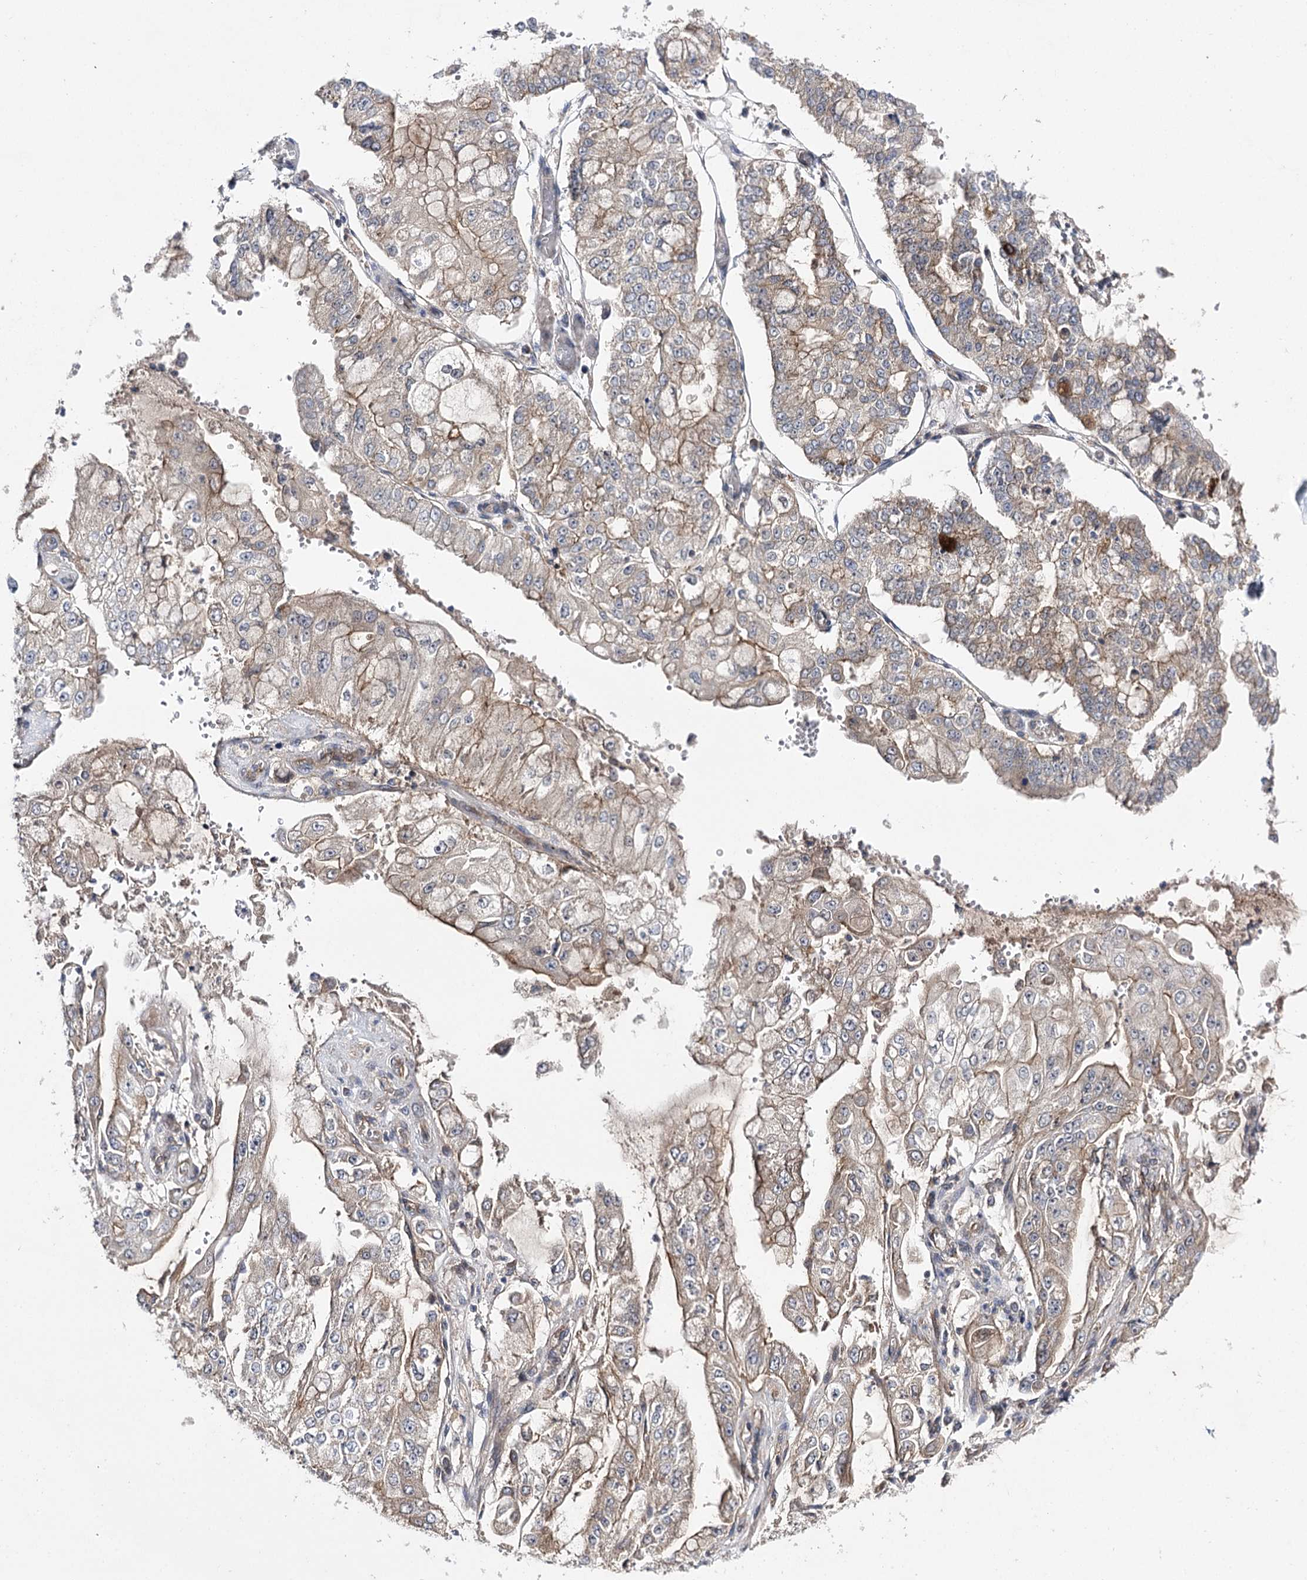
{"staining": {"intensity": "weak", "quantity": "25%-75%", "location": "cytoplasmic/membranous"}, "tissue": "stomach cancer", "cell_type": "Tumor cells", "image_type": "cancer", "snomed": [{"axis": "morphology", "description": "Adenocarcinoma, NOS"}, {"axis": "topography", "description": "Stomach"}], "caption": "Immunohistochemistry image of human adenocarcinoma (stomach) stained for a protein (brown), which displays low levels of weak cytoplasmic/membranous staining in about 25%-75% of tumor cells.", "gene": "BCR", "patient": {"sex": "male", "age": 76}}